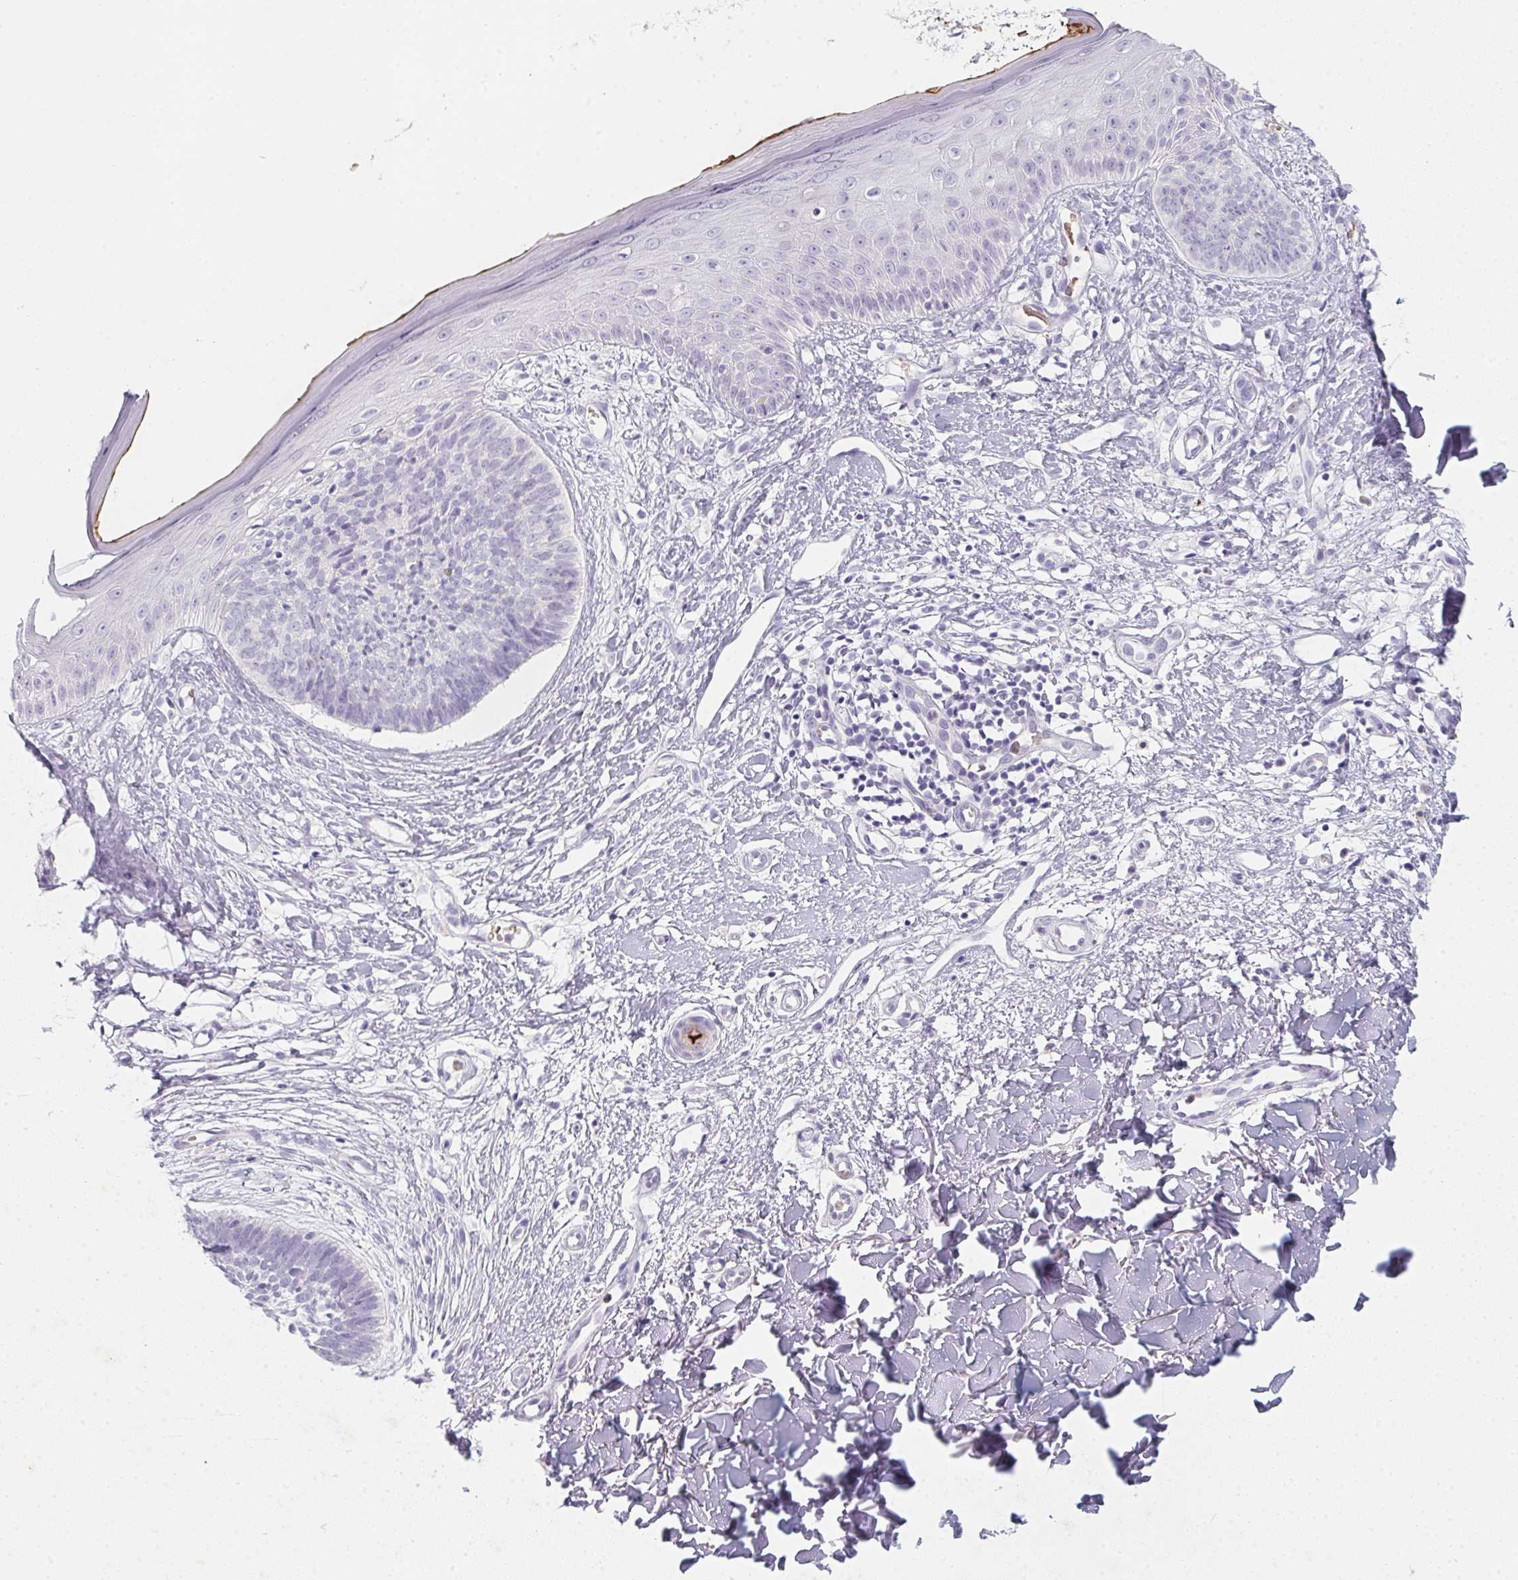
{"staining": {"intensity": "negative", "quantity": "none", "location": "none"}, "tissue": "skin cancer", "cell_type": "Tumor cells", "image_type": "cancer", "snomed": [{"axis": "morphology", "description": "Basal cell carcinoma"}, {"axis": "topography", "description": "Skin"}], "caption": "Tumor cells are negative for protein expression in human basal cell carcinoma (skin).", "gene": "DCD", "patient": {"sex": "male", "age": 51}}